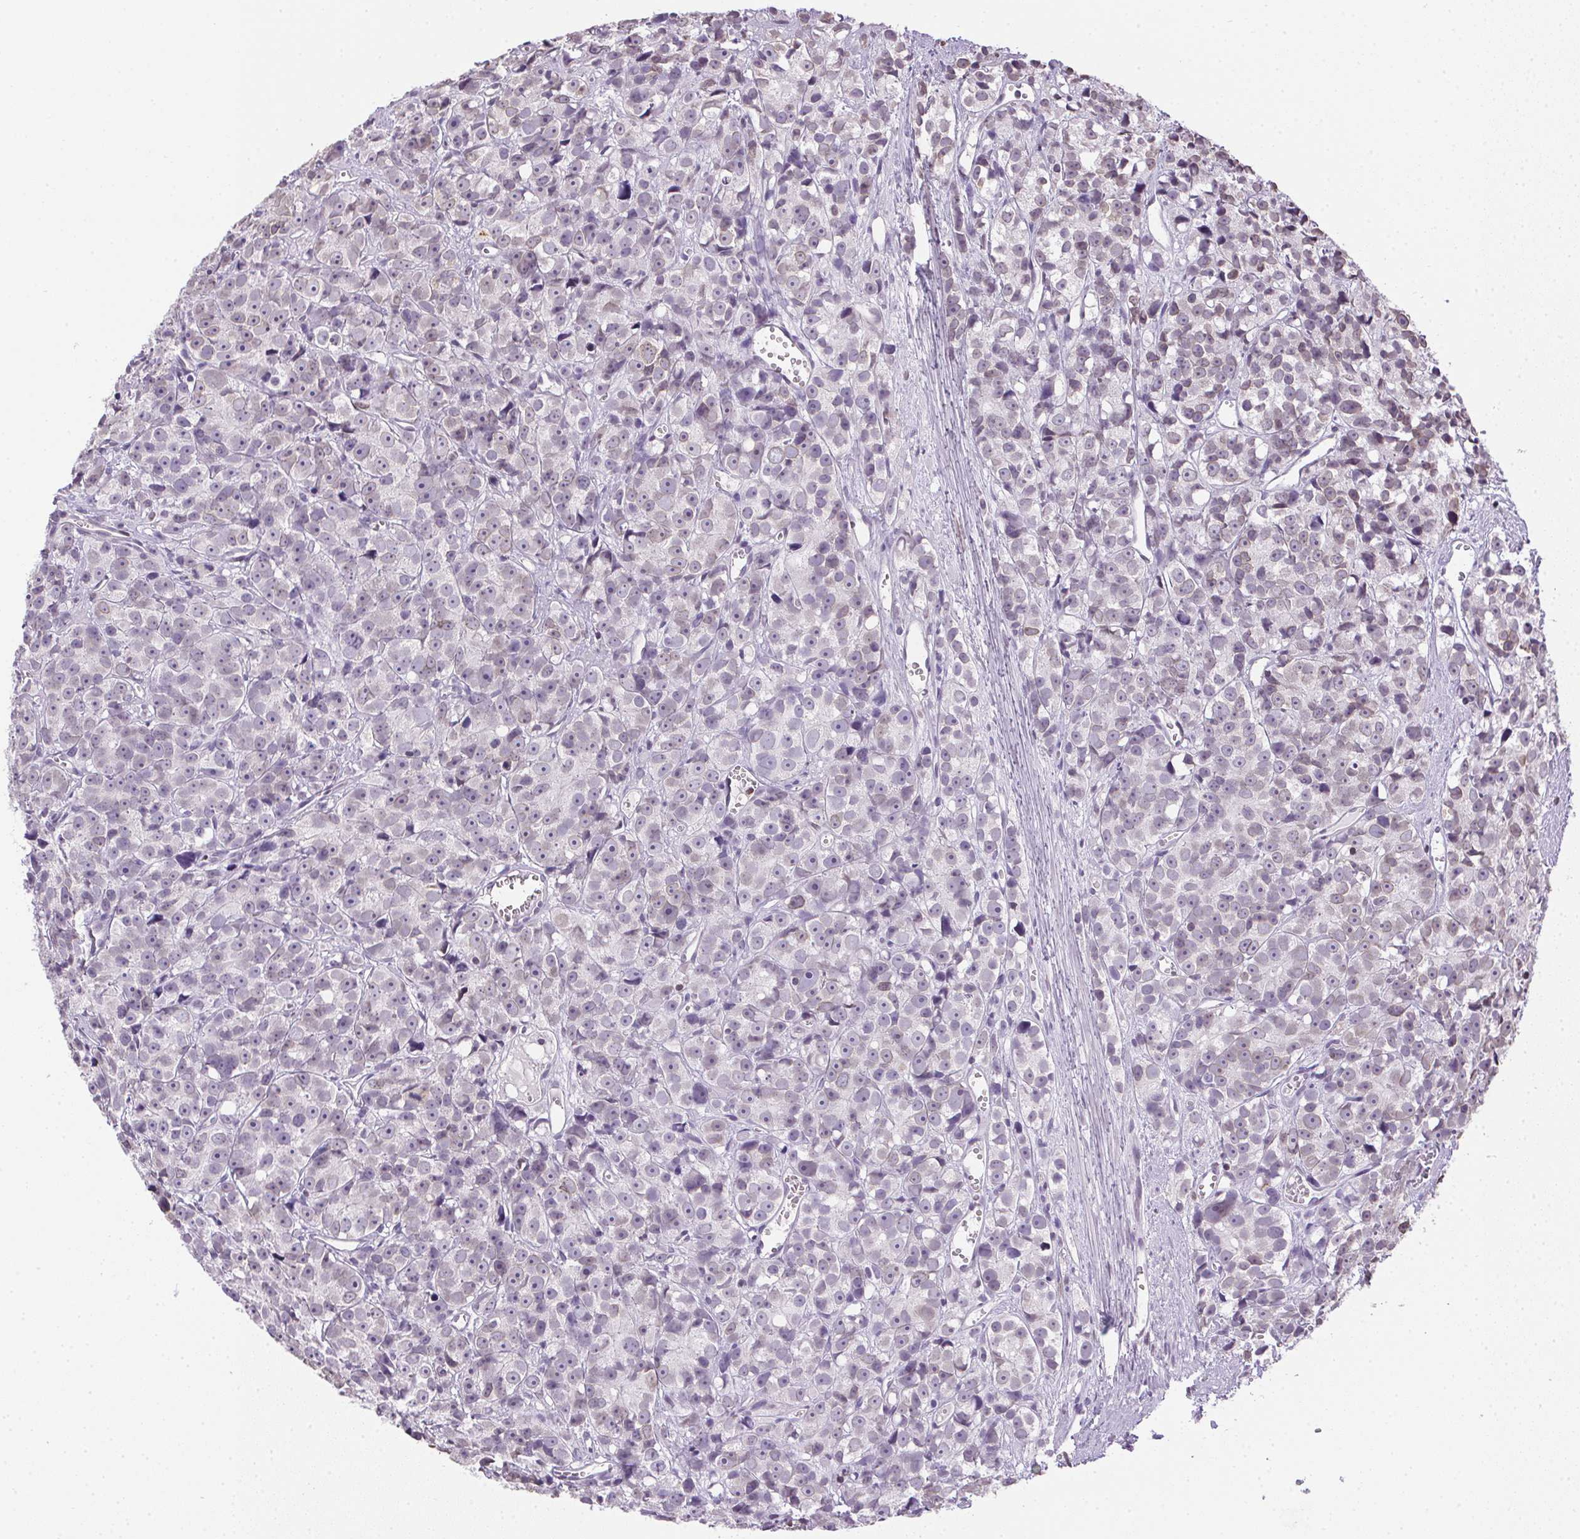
{"staining": {"intensity": "negative", "quantity": "none", "location": "none"}, "tissue": "prostate cancer", "cell_type": "Tumor cells", "image_type": "cancer", "snomed": [{"axis": "morphology", "description": "Adenocarcinoma, High grade"}, {"axis": "topography", "description": "Prostate"}], "caption": "Micrograph shows no protein positivity in tumor cells of prostate cancer (adenocarcinoma (high-grade)) tissue.", "gene": "PRL", "patient": {"sex": "male", "age": 77}}